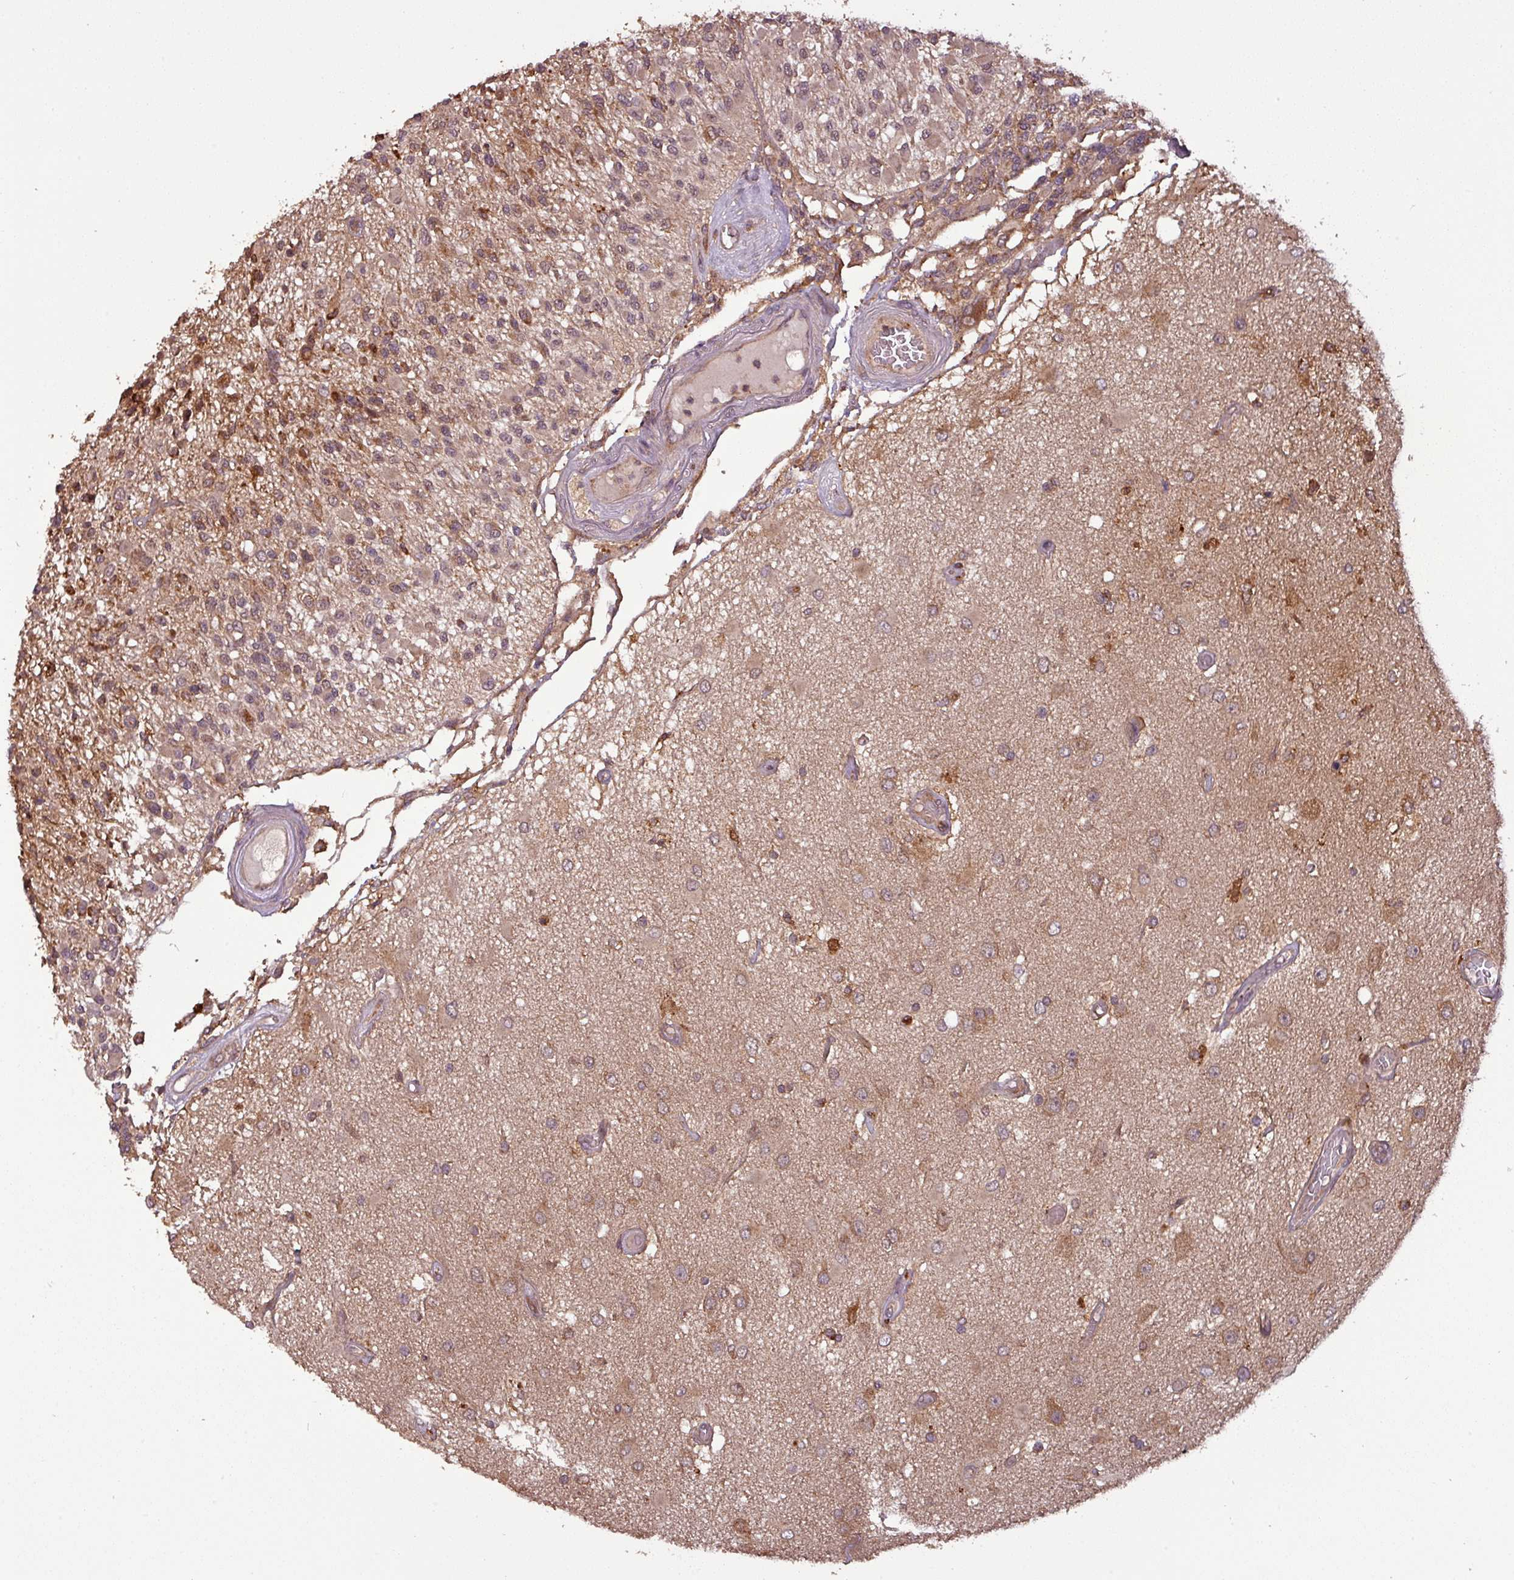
{"staining": {"intensity": "moderate", "quantity": "<25%", "location": "cytoplasmic/membranous"}, "tissue": "glioma", "cell_type": "Tumor cells", "image_type": "cancer", "snomed": [{"axis": "morphology", "description": "Glioma, malignant, High grade"}, {"axis": "morphology", "description": "Glioblastoma, NOS"}, {"axis": "topography", "description": "Brain"}], "caption": "Tumor cells display moderate cytoplasmic/membranous staining in about <25% of cells in high-grade glioma (malignant).", "gene": "NT5C3A", "patient": {"sex": "male", "age": 60}}